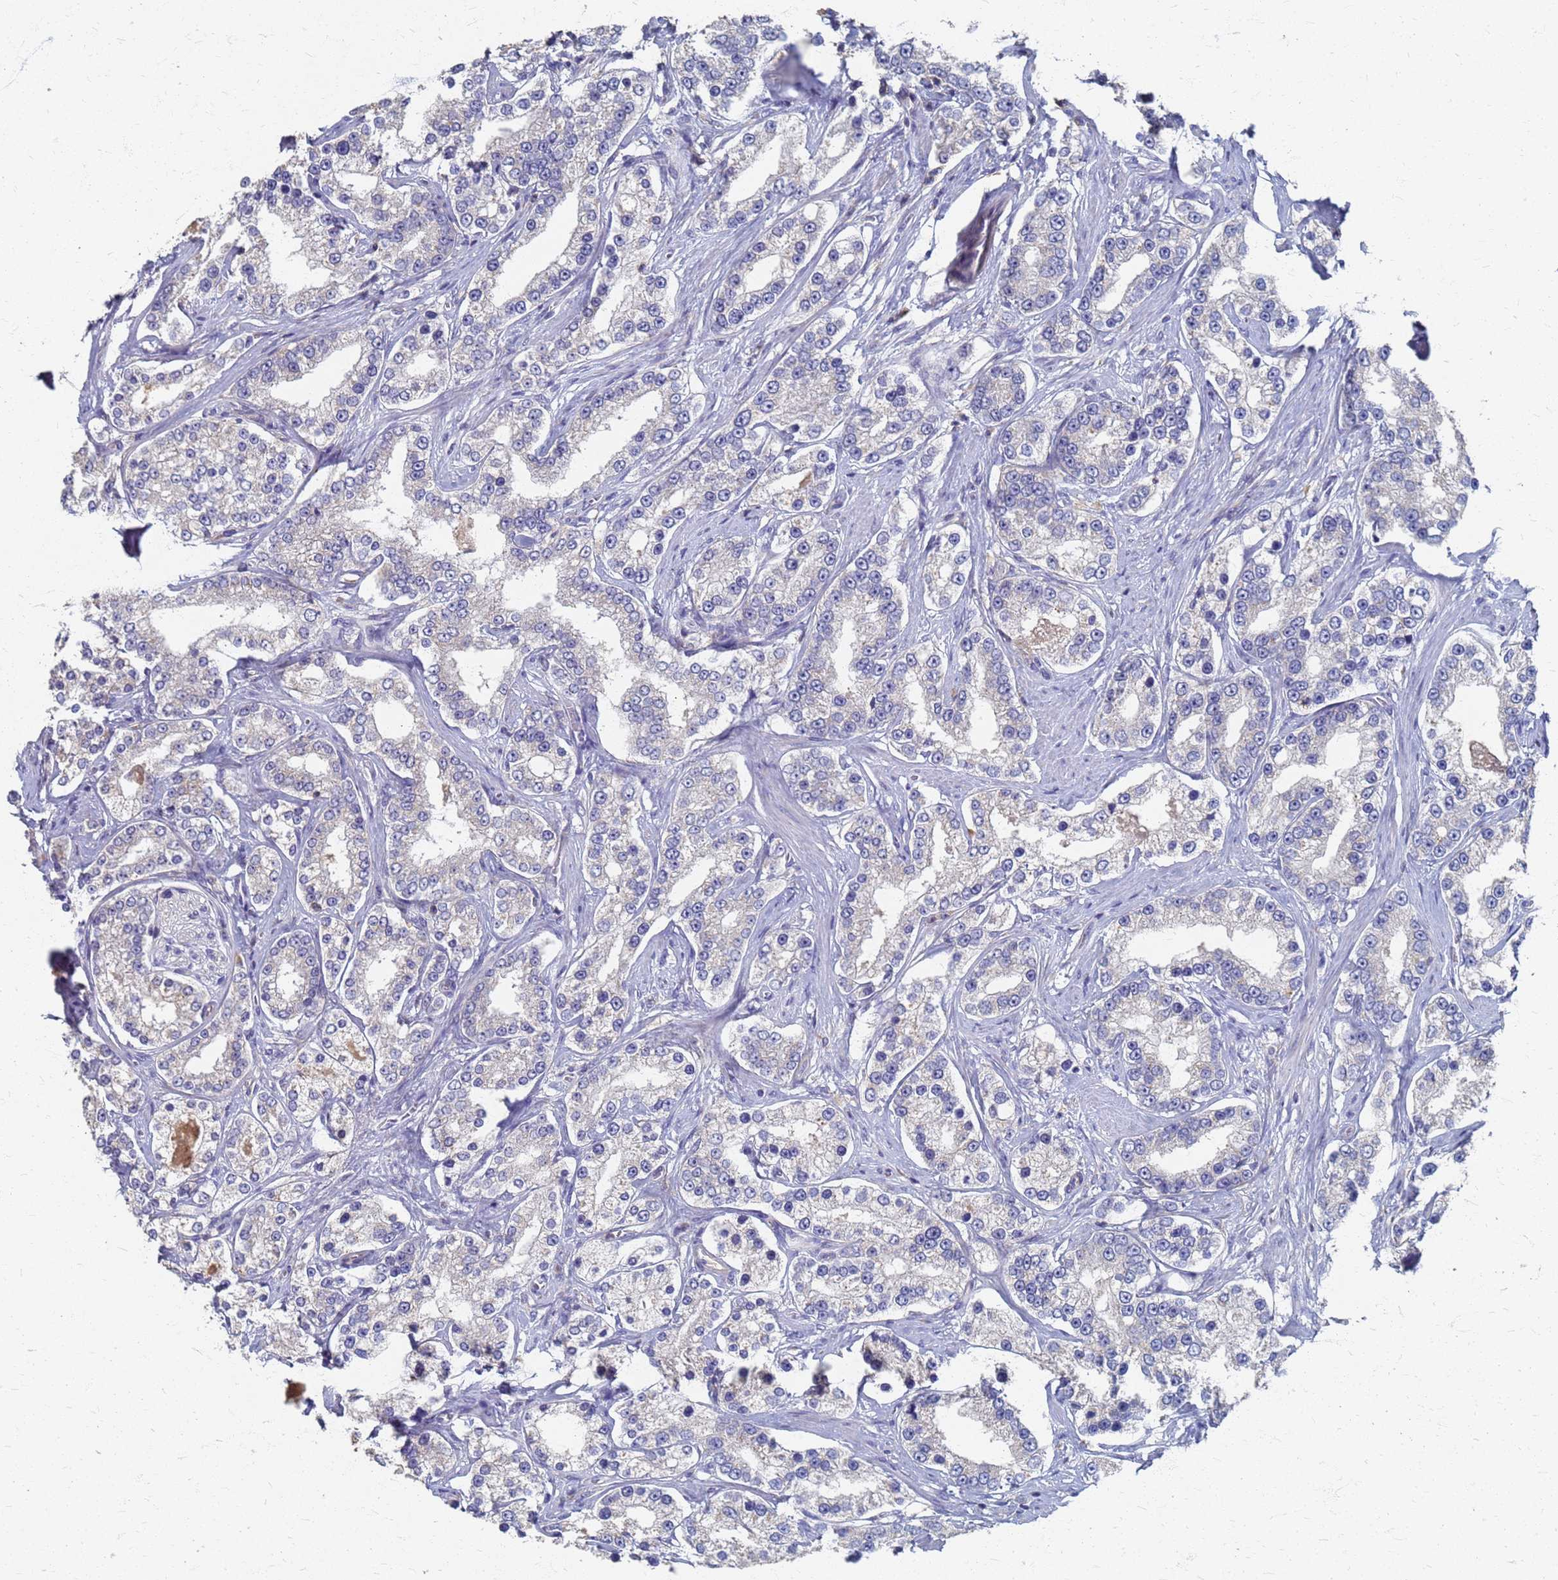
{"staining": {"intensity": "negative", "quantity": "none", "location": "none"}, "tissue": "prostate cancer", "cell_type": "Tumor cells", "image_type": "cancer", "snomed": [{"axis": "morphology", "description": "Normal tissue, NOS"}, {"axis": "morphology", "description": "Adenocarcinoma, High grade"}, {"axis": "topography", "description": "Prostate"}], "caption": "The IHC photomicrograph has no significant positivity in tumor cells of prostate high-grade adenocarcinoma tissue. (Stains: DAB (3,3'-diaminobenzidine) immunohistochemistry (IHC) with hematoxylin counter stain, Microscopy: brightfield microscopy at high magnification).", "gene": "KRCC1", "patient": {"sex": "male", "age": 83}}